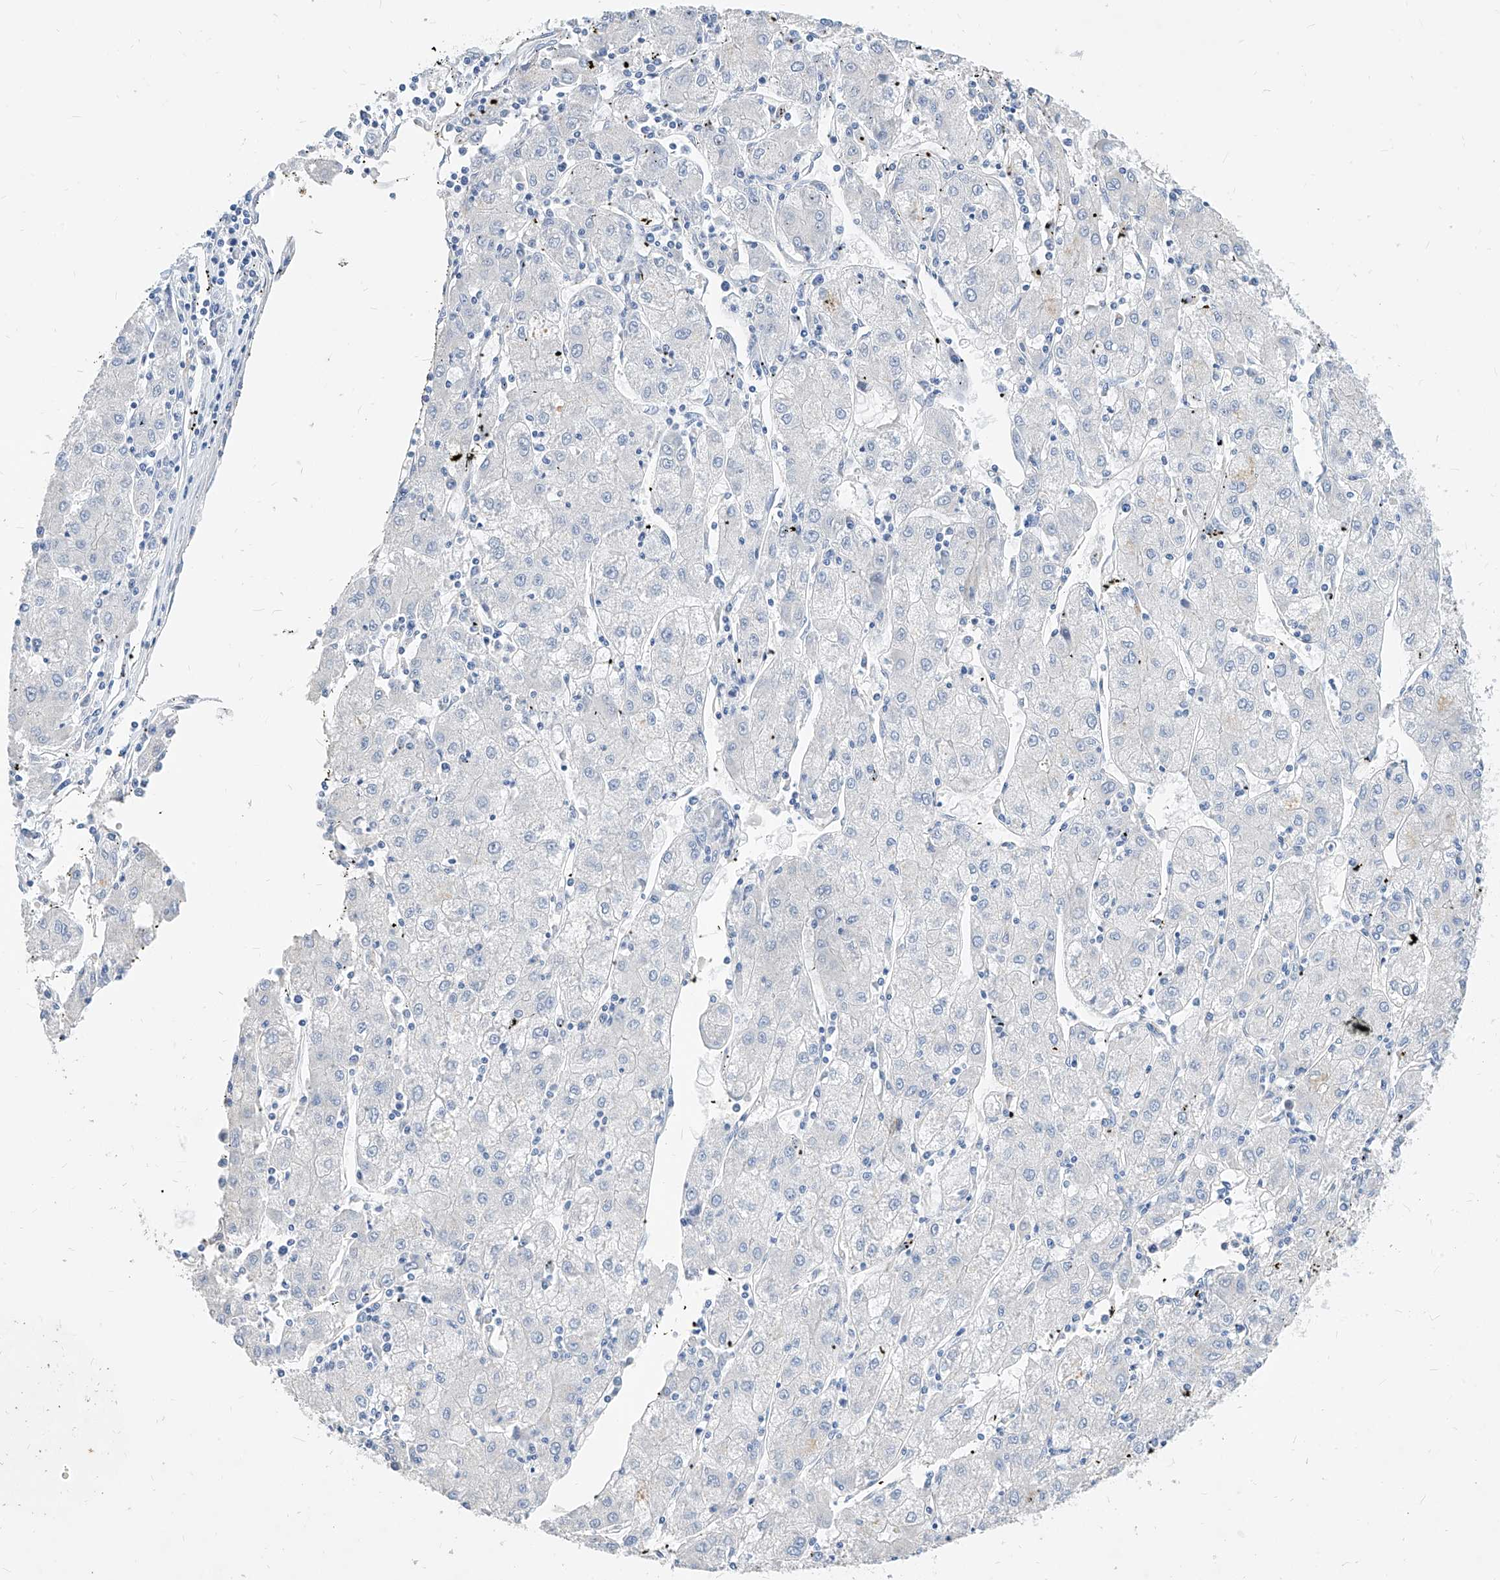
{"staining": {"intensity": "negative", "quantity": "none", "location": "none"}, "tissue": "liver cancer", "cell_type": "Tumor cells", "image_type": "cancer", "snomed": [{"axis": "morphology", "description": "Carcinoma, Hepatocellular, NOS"}, {"axis": "topography", "description": "Liver"}], "caption": "Protein analysis of liver cancer (hepatocellular carcinoma) exhibits no significant expression in tumor cells.", "gene": "SCGB2A1", "patient": {"sex": "male", "age": 72}}